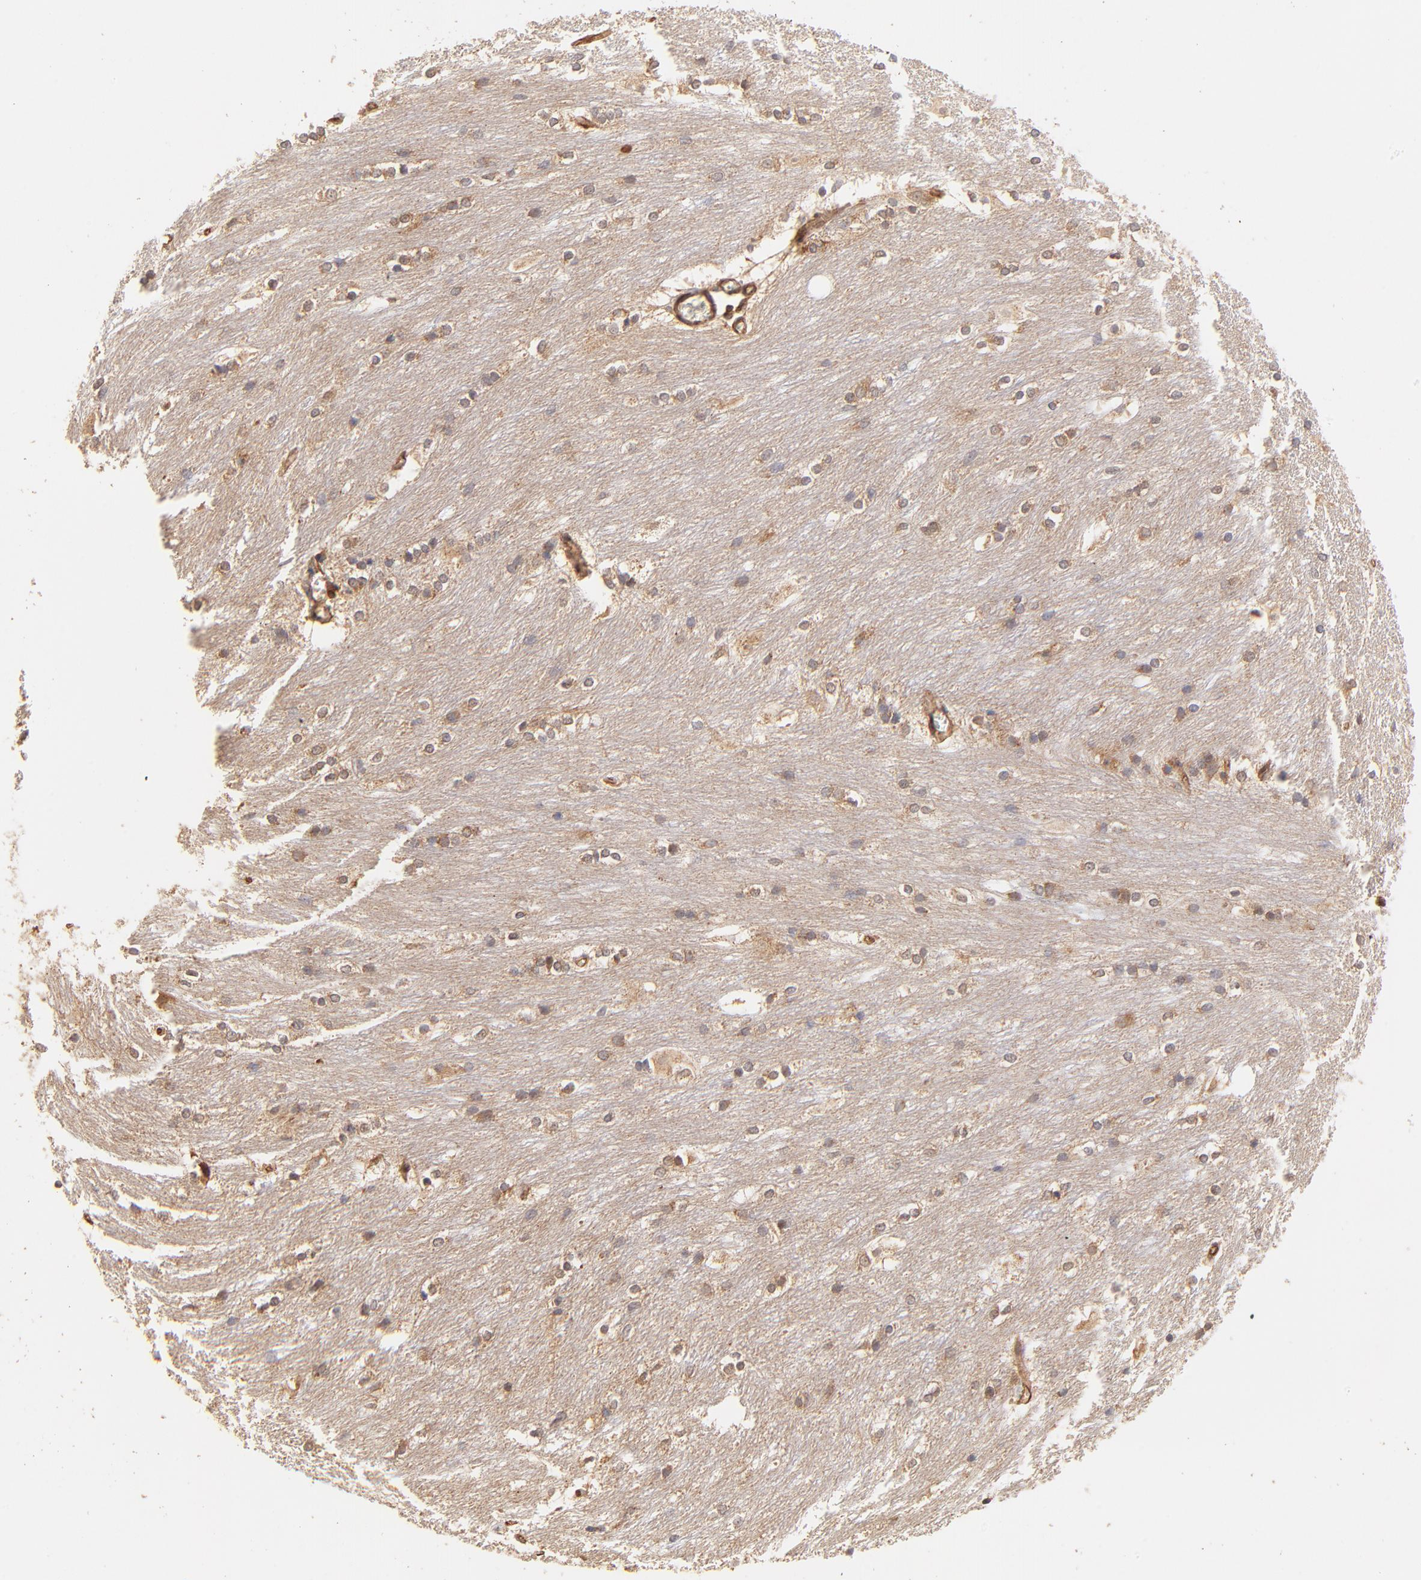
{"staining": {"intensity": "weak", "quantity": ">75%", "location": "cytoplasmic/membranous"}, "tissue": "caudate", "cell_type": "Glial cells", "image_type": "normal", "snomed": [{"axis": "morphology", "description": "Normal tissue, NOS"}, {"axis": "topography", "description": "Lateral ventricle wall"}], "caption": "Weak cytoplasmic/membranous protein positivity is identified in approximately >75% of glial cells in caudate. (brown staining indicates protein expression, while blue staining denotes nuclei).", "gene": "TNFAIP3", "patient": {"sex": "female", "age": 19}}